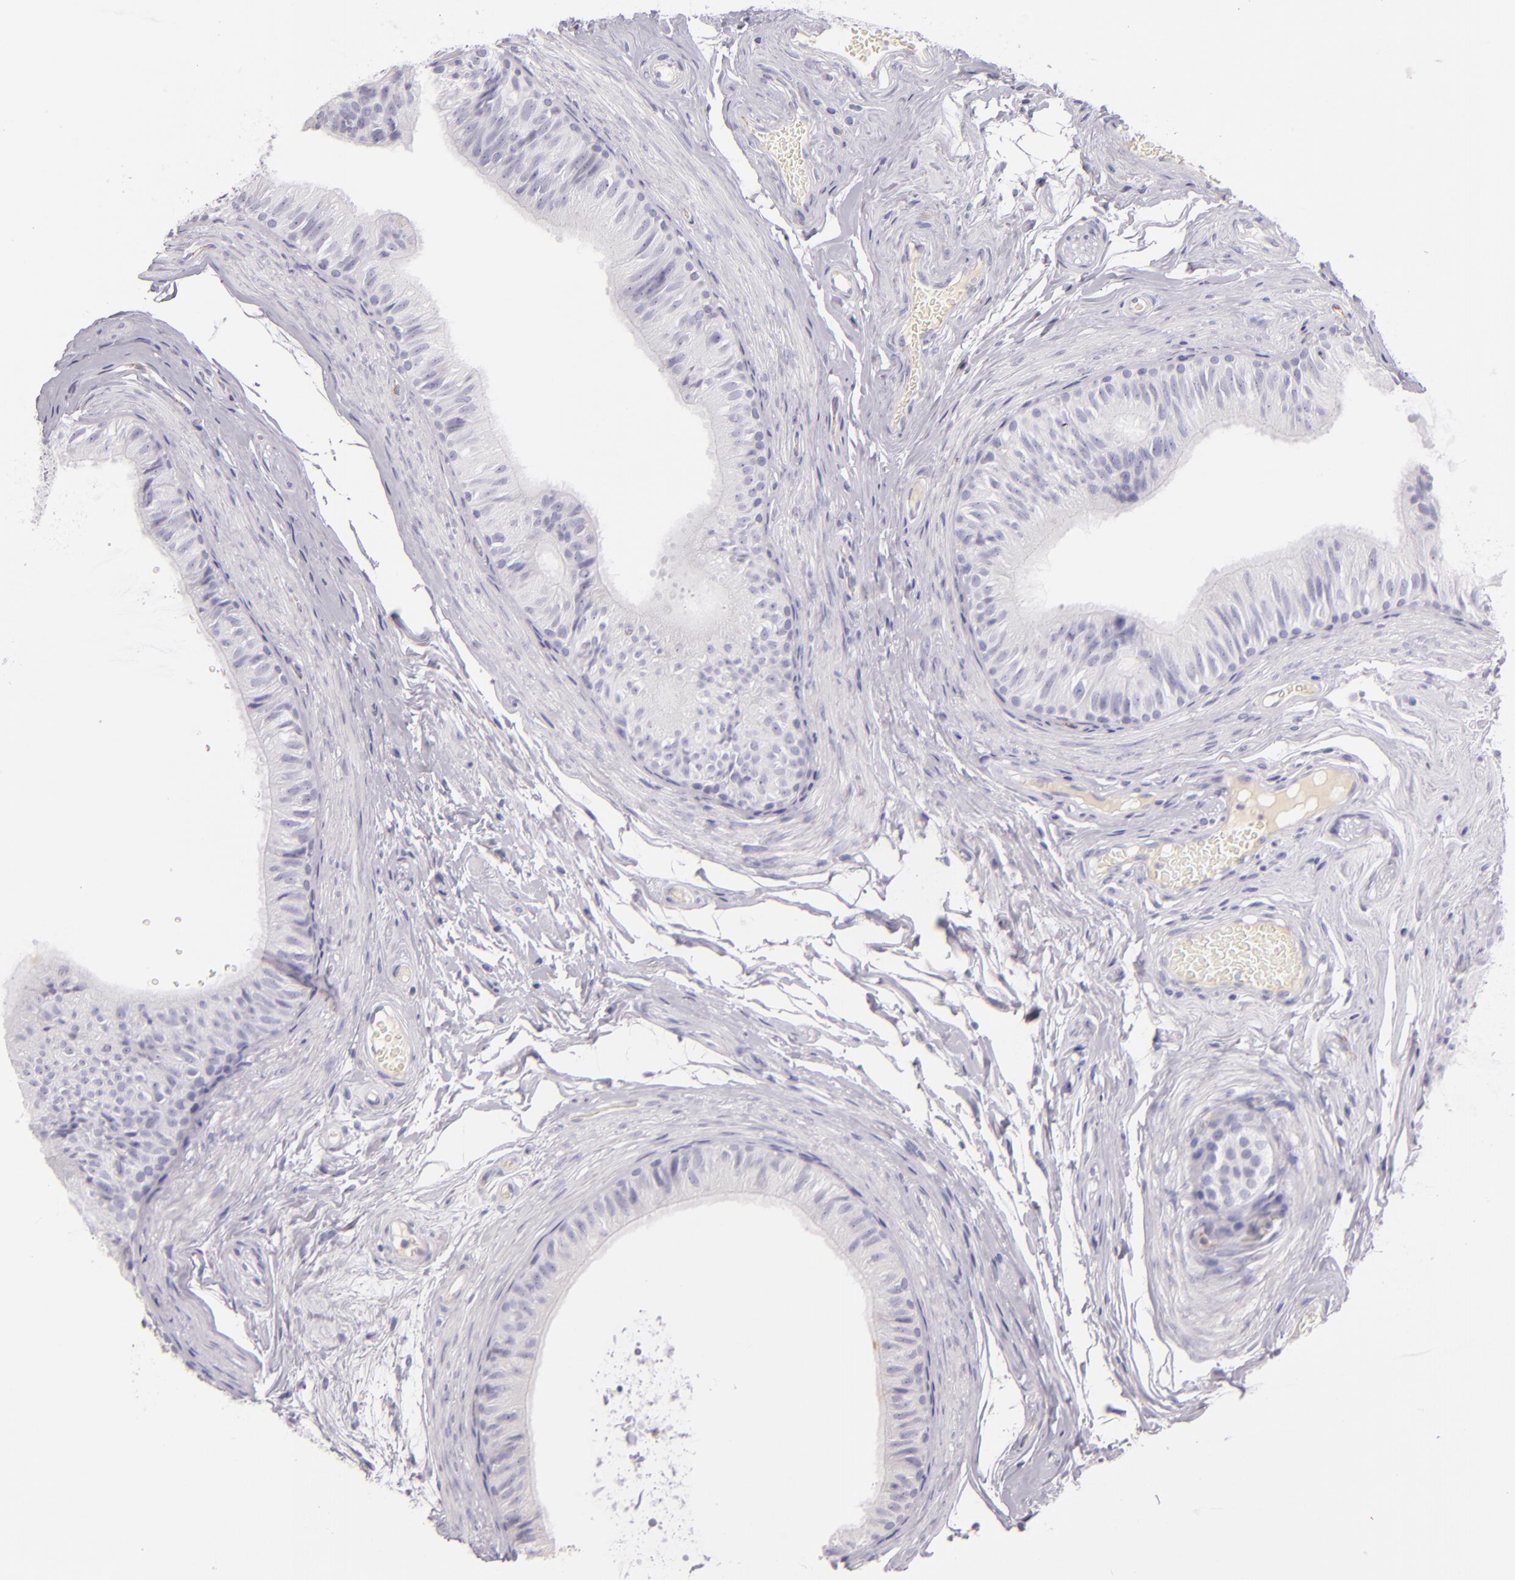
{"staining": {"intensity": "negative", "quantity": "none", "location": "none"}, "tissue": "epididymis", "cell_type": "Glandular cells", "image_type": "normal", "snomed": [{"axis": "morphology", "description": "Normal tissue, NOS"}, {"axis": "topography", "description": "Testis"}, {"axis": "topography", "description": "Epididymis"}], "caption": "This micrograph is of normal epididymis stained with immunohistochemistry to label a protein in brown with the nuclei are counter-stained blue. There is no staining in glandular cells.", "gene": "ICAM1", "patient": {"sex": "male", "age": 36}}